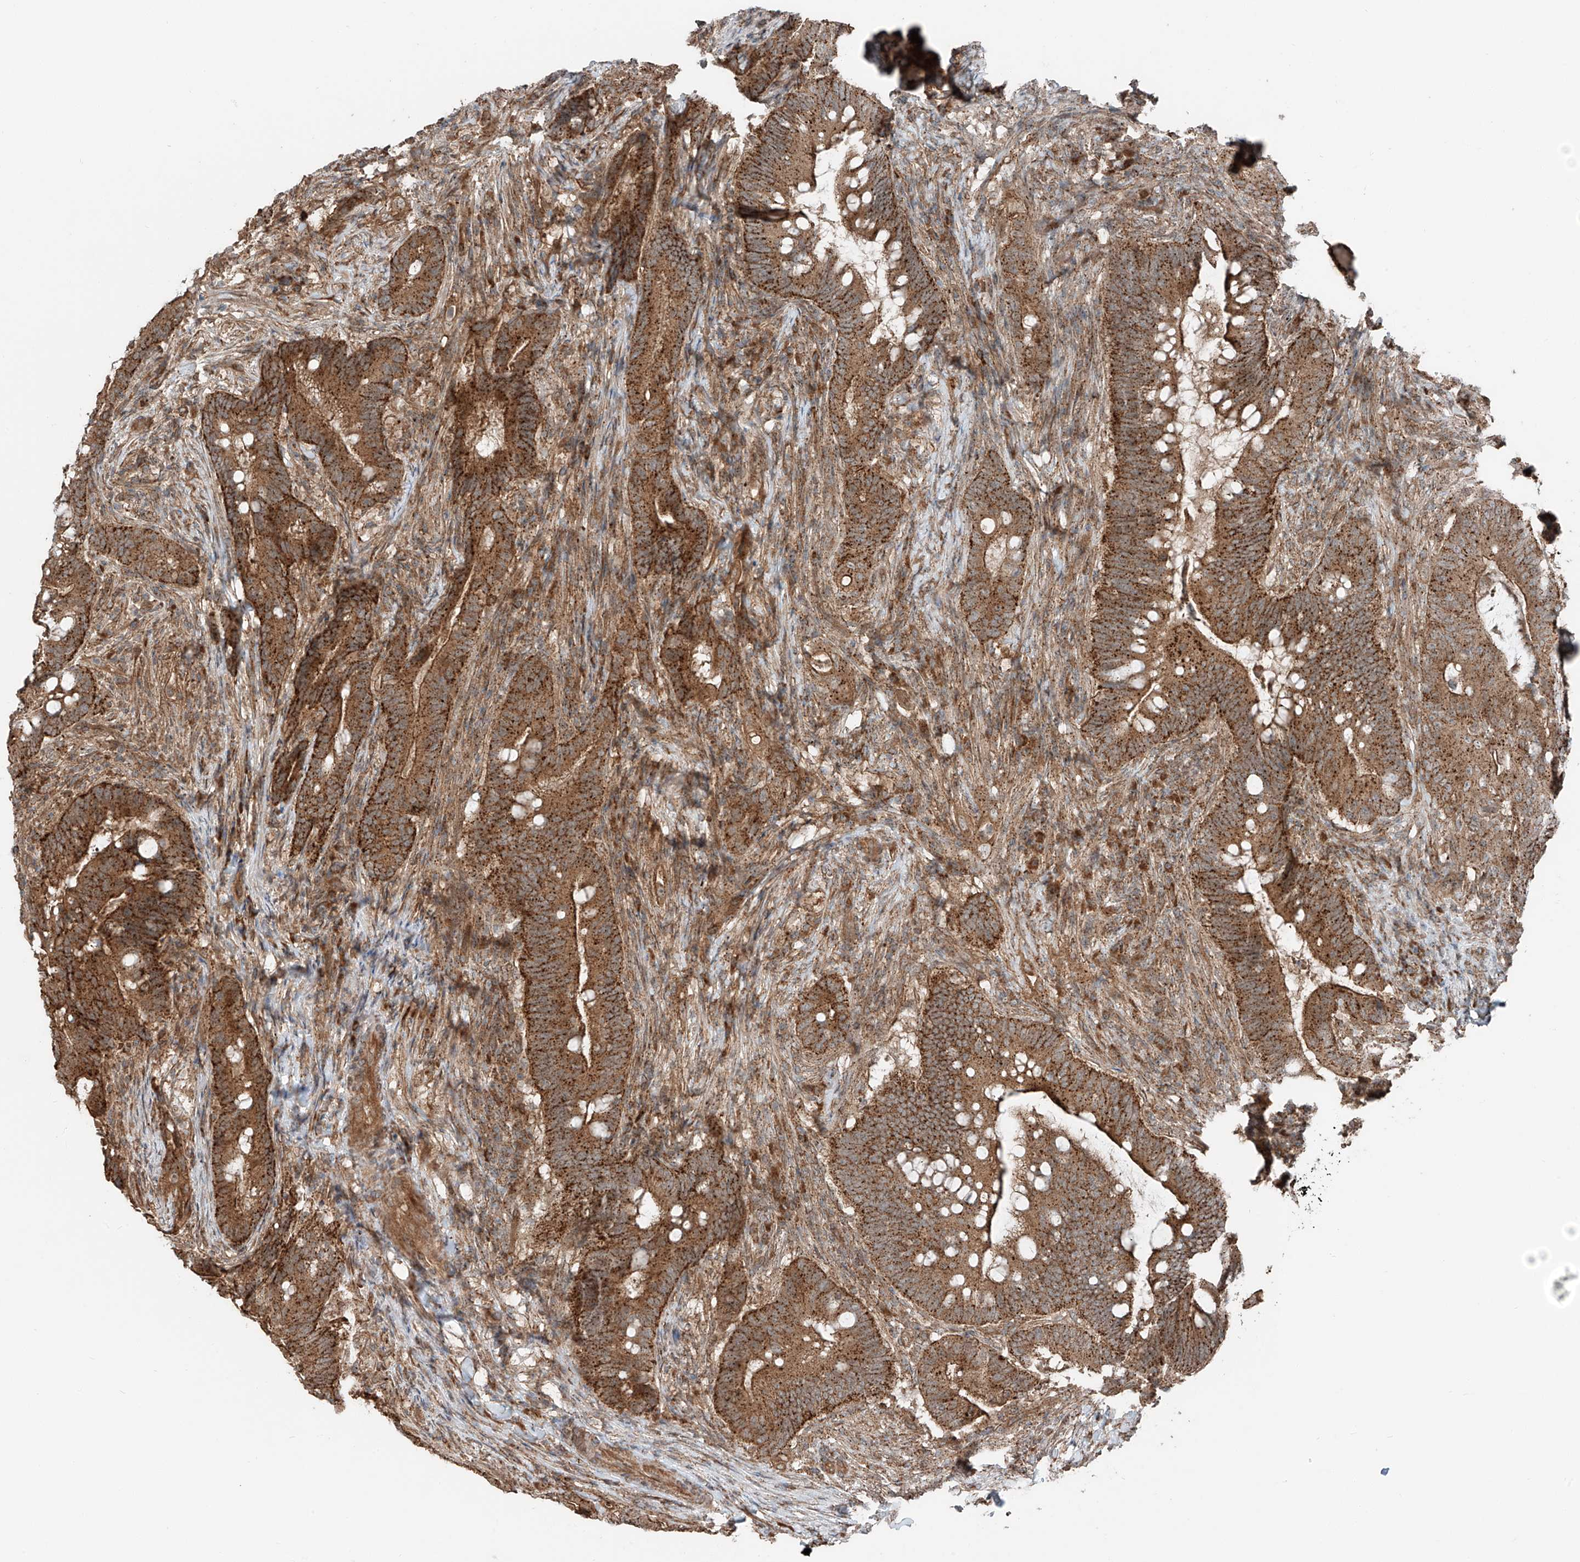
{"staining": {"intensity": "strong", "quantity": ">75%", "location": "cytoplasmic/membranous"}, "tissue": "colorectal cancer", "cell_type": "Tumor cells", "image_type": "cancer", "snomed": [{"axis": "morphology", "description": "Adenocarcinoma, NOS"}, {"axis": "topography", "description": "Colon"}], "caption": "The immunohistochemical stain shows strong cytoplasmic/membranous staining in tumor cells of adenocarcinoma (colorectal) tissue.", "gene": "CEP162", "patient": {"sex": "female", "age": 66}}